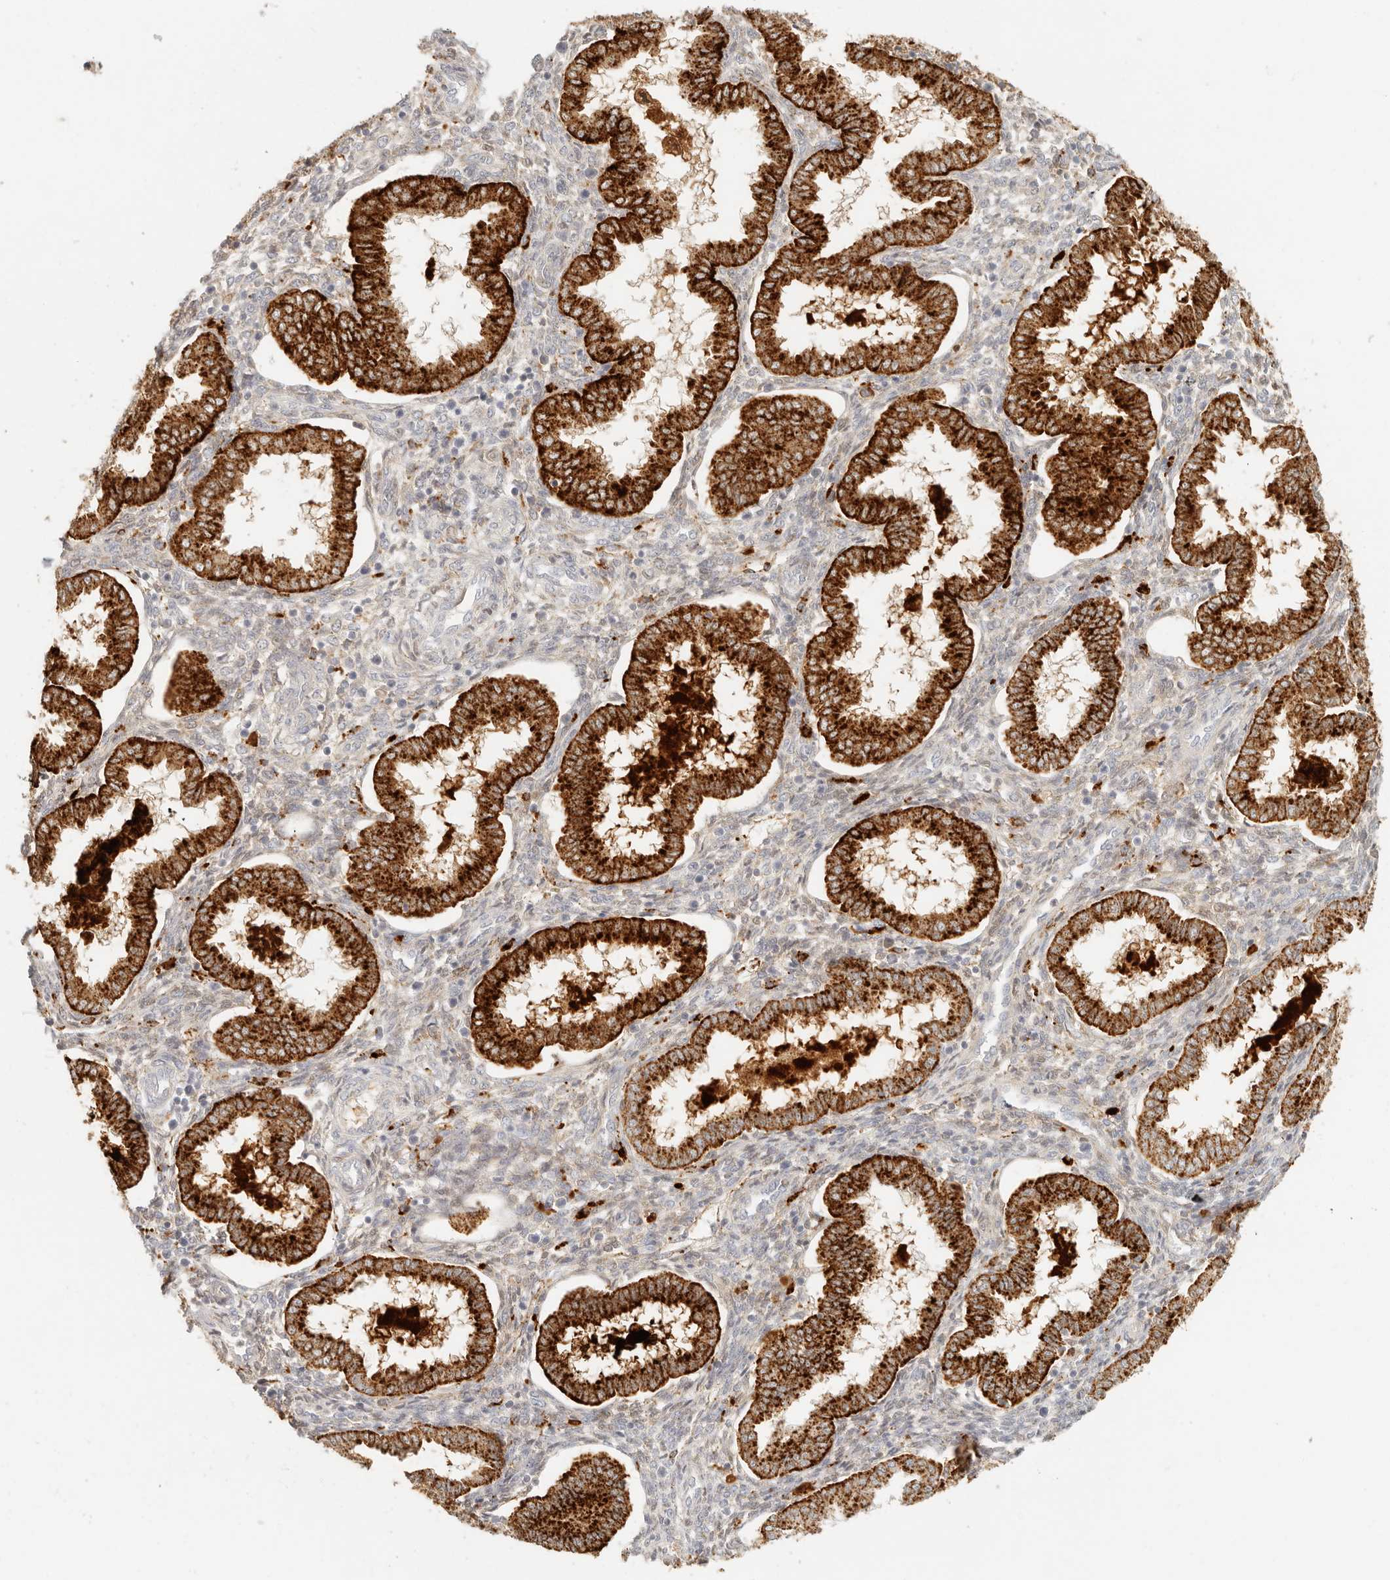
{"staining": {"intensity": "moderate", "quantity": "<25%", "location": "cytoplasmic/membranous"}, "tissue": "endometrium", "cell_type": "Cells in endometrial stroma", "image_type": "normal", "snomed": [{"axis": "morphology", "description": "Normal tissue, NOS"}, {"axis": "topography", "description": "Endometrium"}], "caption": "DAB (3,3'-diaminobenzidine) immunohistochemical staining of unremarkable human endometrium demonstrates moderate cytoplasmic/membranous protein expression in about <25% of cells in endometrial stroma.", "gene": "RNASET2", "patient": {"sex": "female", "age": 24}}